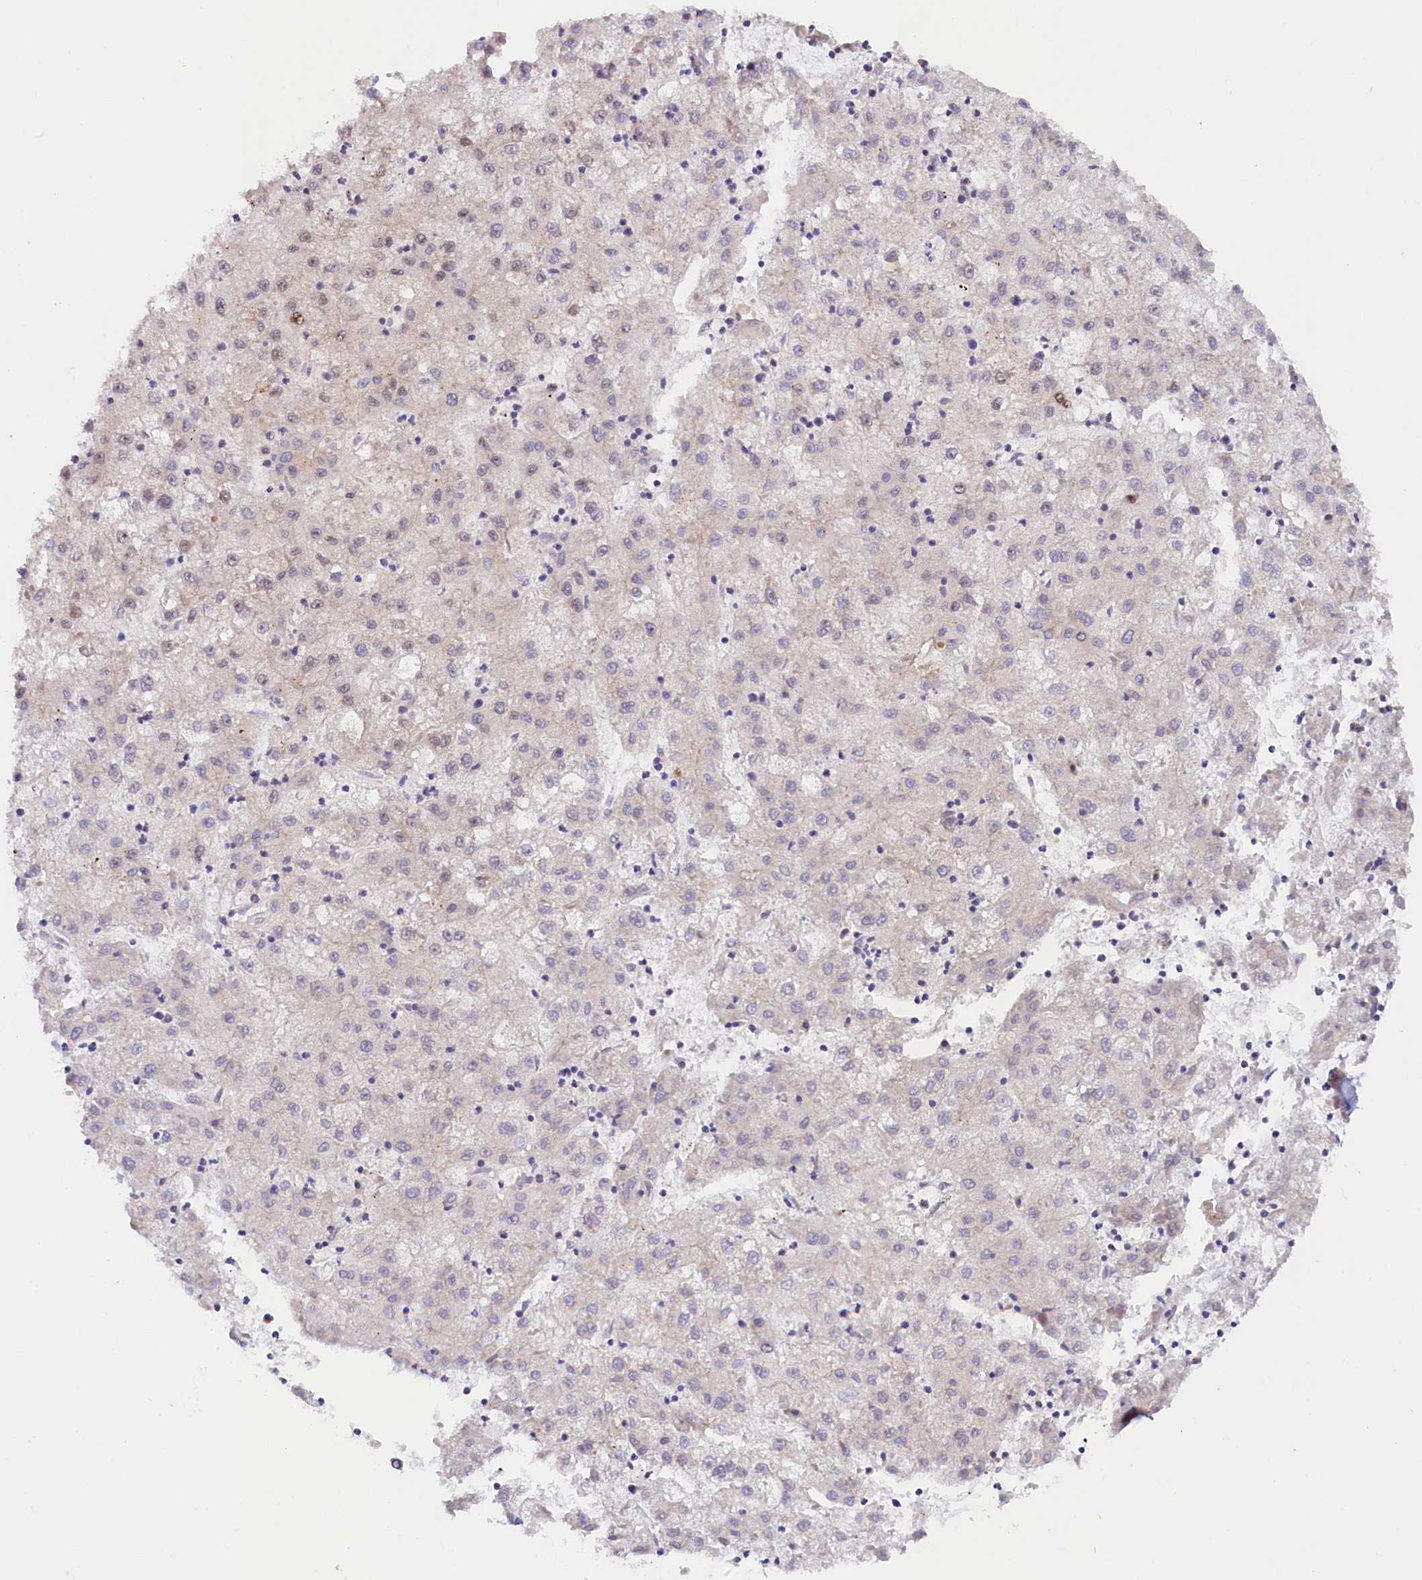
{"staining": {"intensity": "negative", "quantity": "none", "location": "none"}, "tissue": "liver cancer", "cell_type": "Tumor cells", "image_type": "cancer", "snomed": [{"axis": "morphology", "description": "Carcinoma, Hepatocellular, NOS"}, {"axis": "topography", "description": "Liver"}], "caption": "Liver hepatocellular carcinoma was stained to show a protein in brown. There is no significant expression in tumor cells. (Immunohistochemistry, brightfield microscopy, high magnification).", "gene": "ANKRD24", "patient": {"sex": "male", "age": 72}}